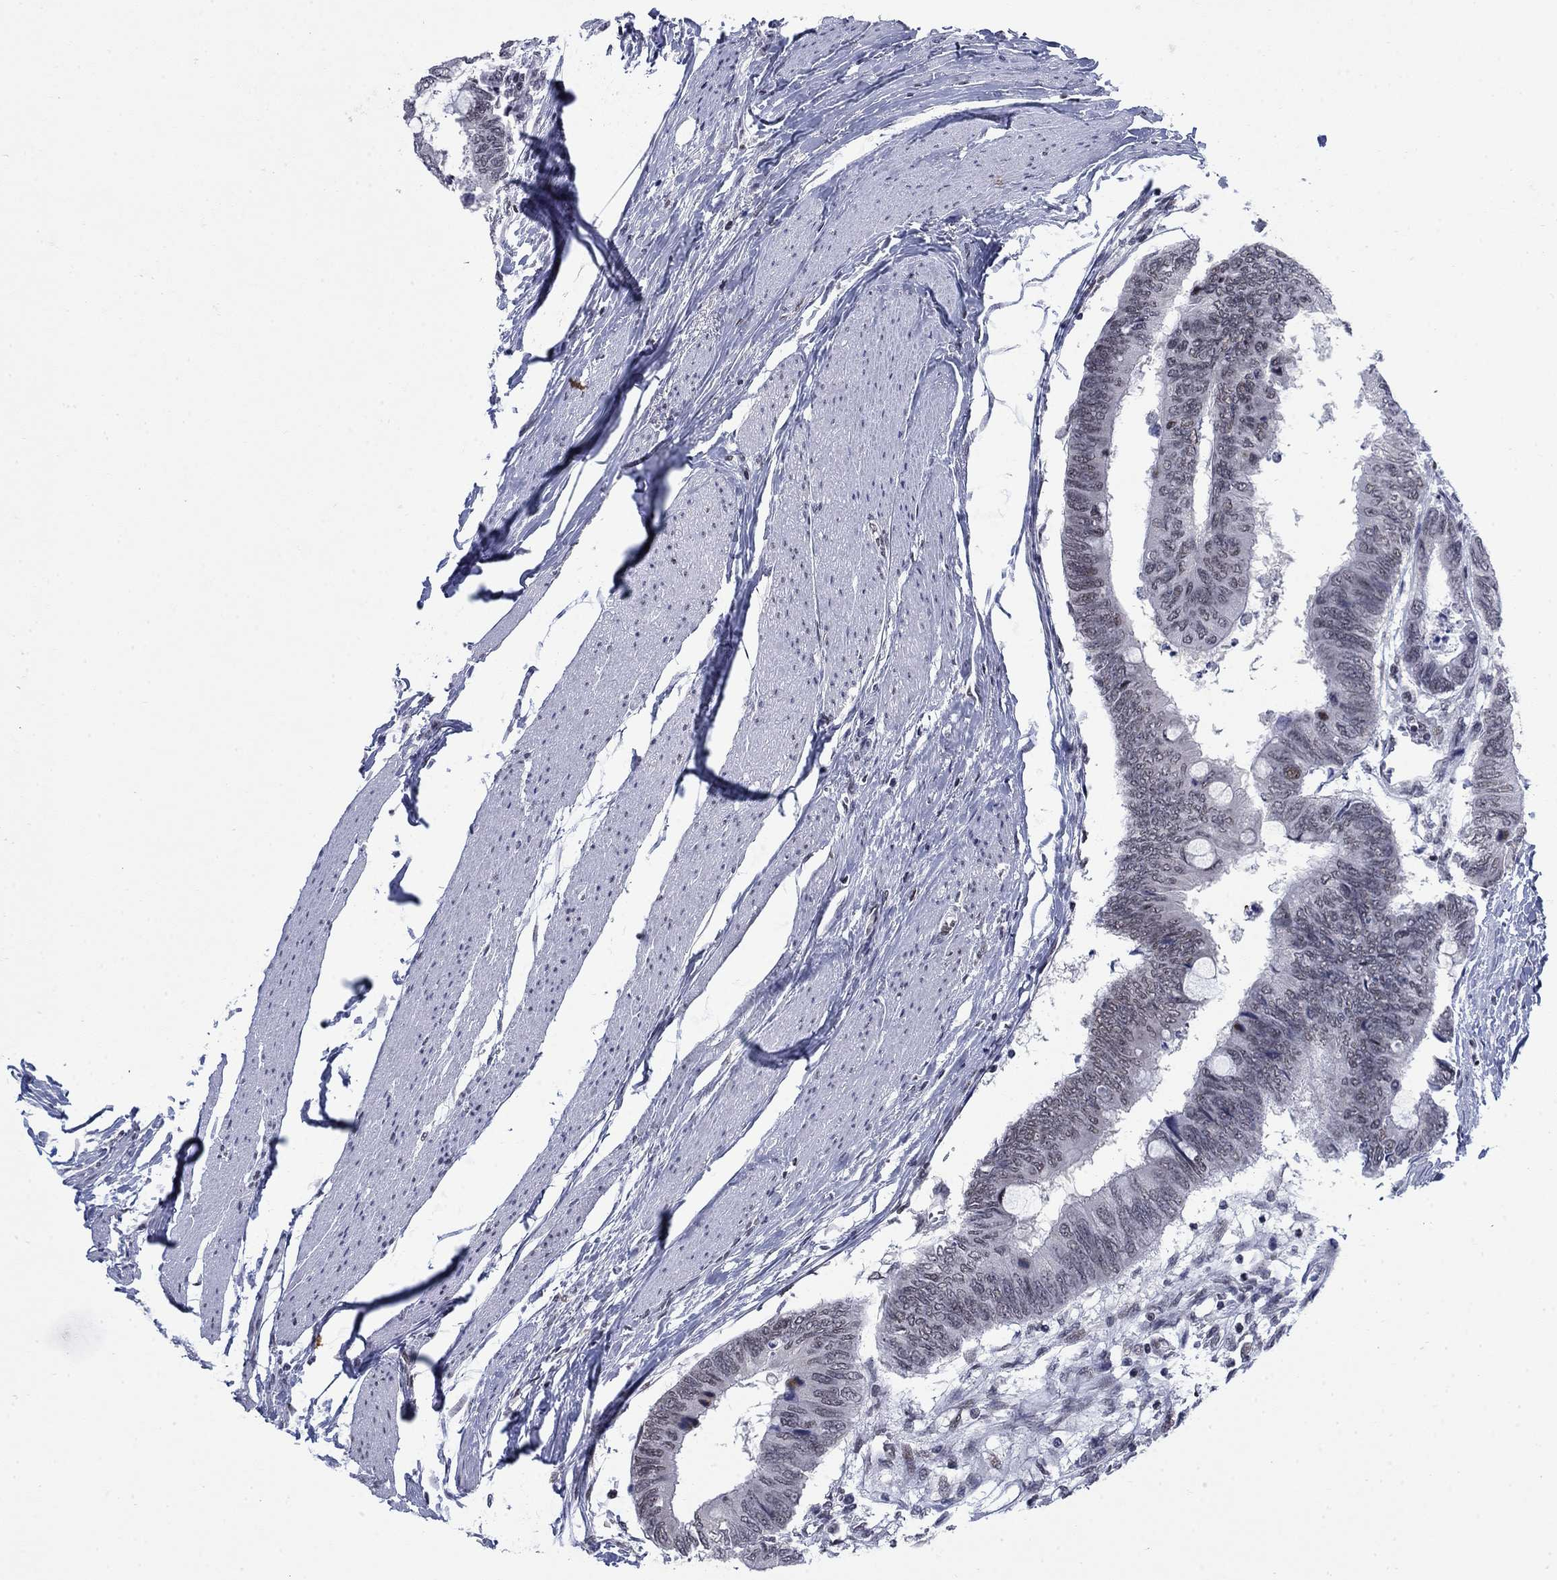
{"staining": {"intensity": "negative", "quantity": "none", "location": "none"}, "tissue": "colorectal cancer", "cell_type": "Tumor cells", "image_type": "cancer", "snomed": [{"axis": "morphology", "description": "Normal tissue, NOS"}, {"axis": "morphology", "description": "Adenocarcinoma, NOS"}, {"axis": "topography", "description": "Rectum"}, {"axis": "topography", "description": "Peripheral nerve tissue"}], "caption": "Colorectal cancer (adenocarcinoma) was stained to show a protein in brown. There is no significant expression in tumor cells.", "gene": "NPAS3", "patient": {"sex": "male", "age": 92}}